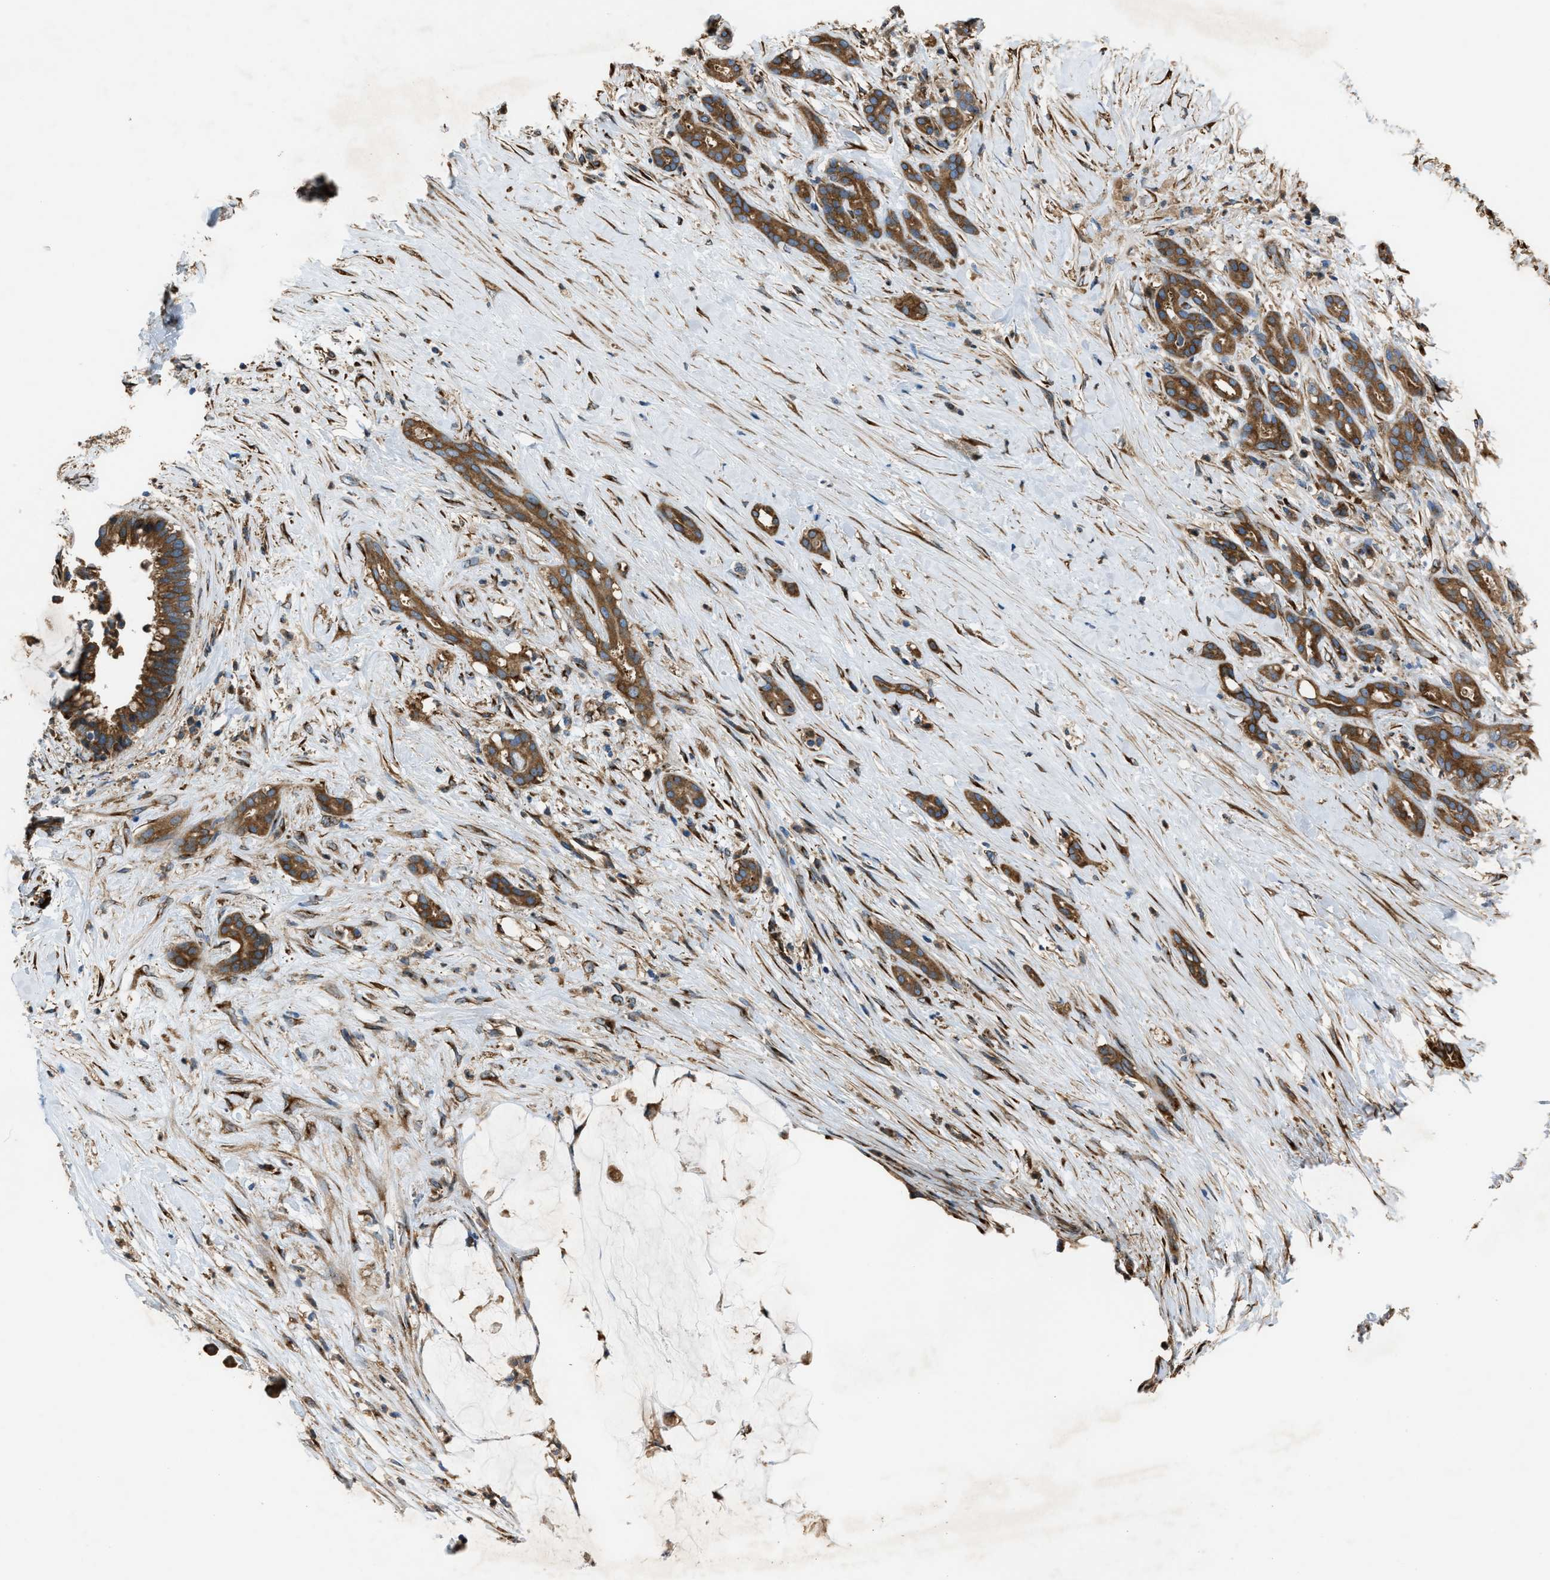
{"staining": {"intensity": "strong", "quantity": ">75%", "location": "cytoplasmic/membranous"}, "tissue": "pancreatic cancer", "cell_type": "Tumor cells", "image_type": "cancer", "snomed": [{"axis": "morphology", "description": "Adenocarcinoma, NOS"}, {"axis": "topography", "description": "Pancreas"}], "caption": "A micrograph of human adenocarcinoma (pancreatic) stained for a protein displays strong cytoplasmic/membranous brown staining in tumor cells. (DAB (3,3'-diaminobenzidine) IHC, brown staining for protein, blue staining for nuclei).", "gene": "TRPC1", "patient": {"sex": "male", "age": 41}}